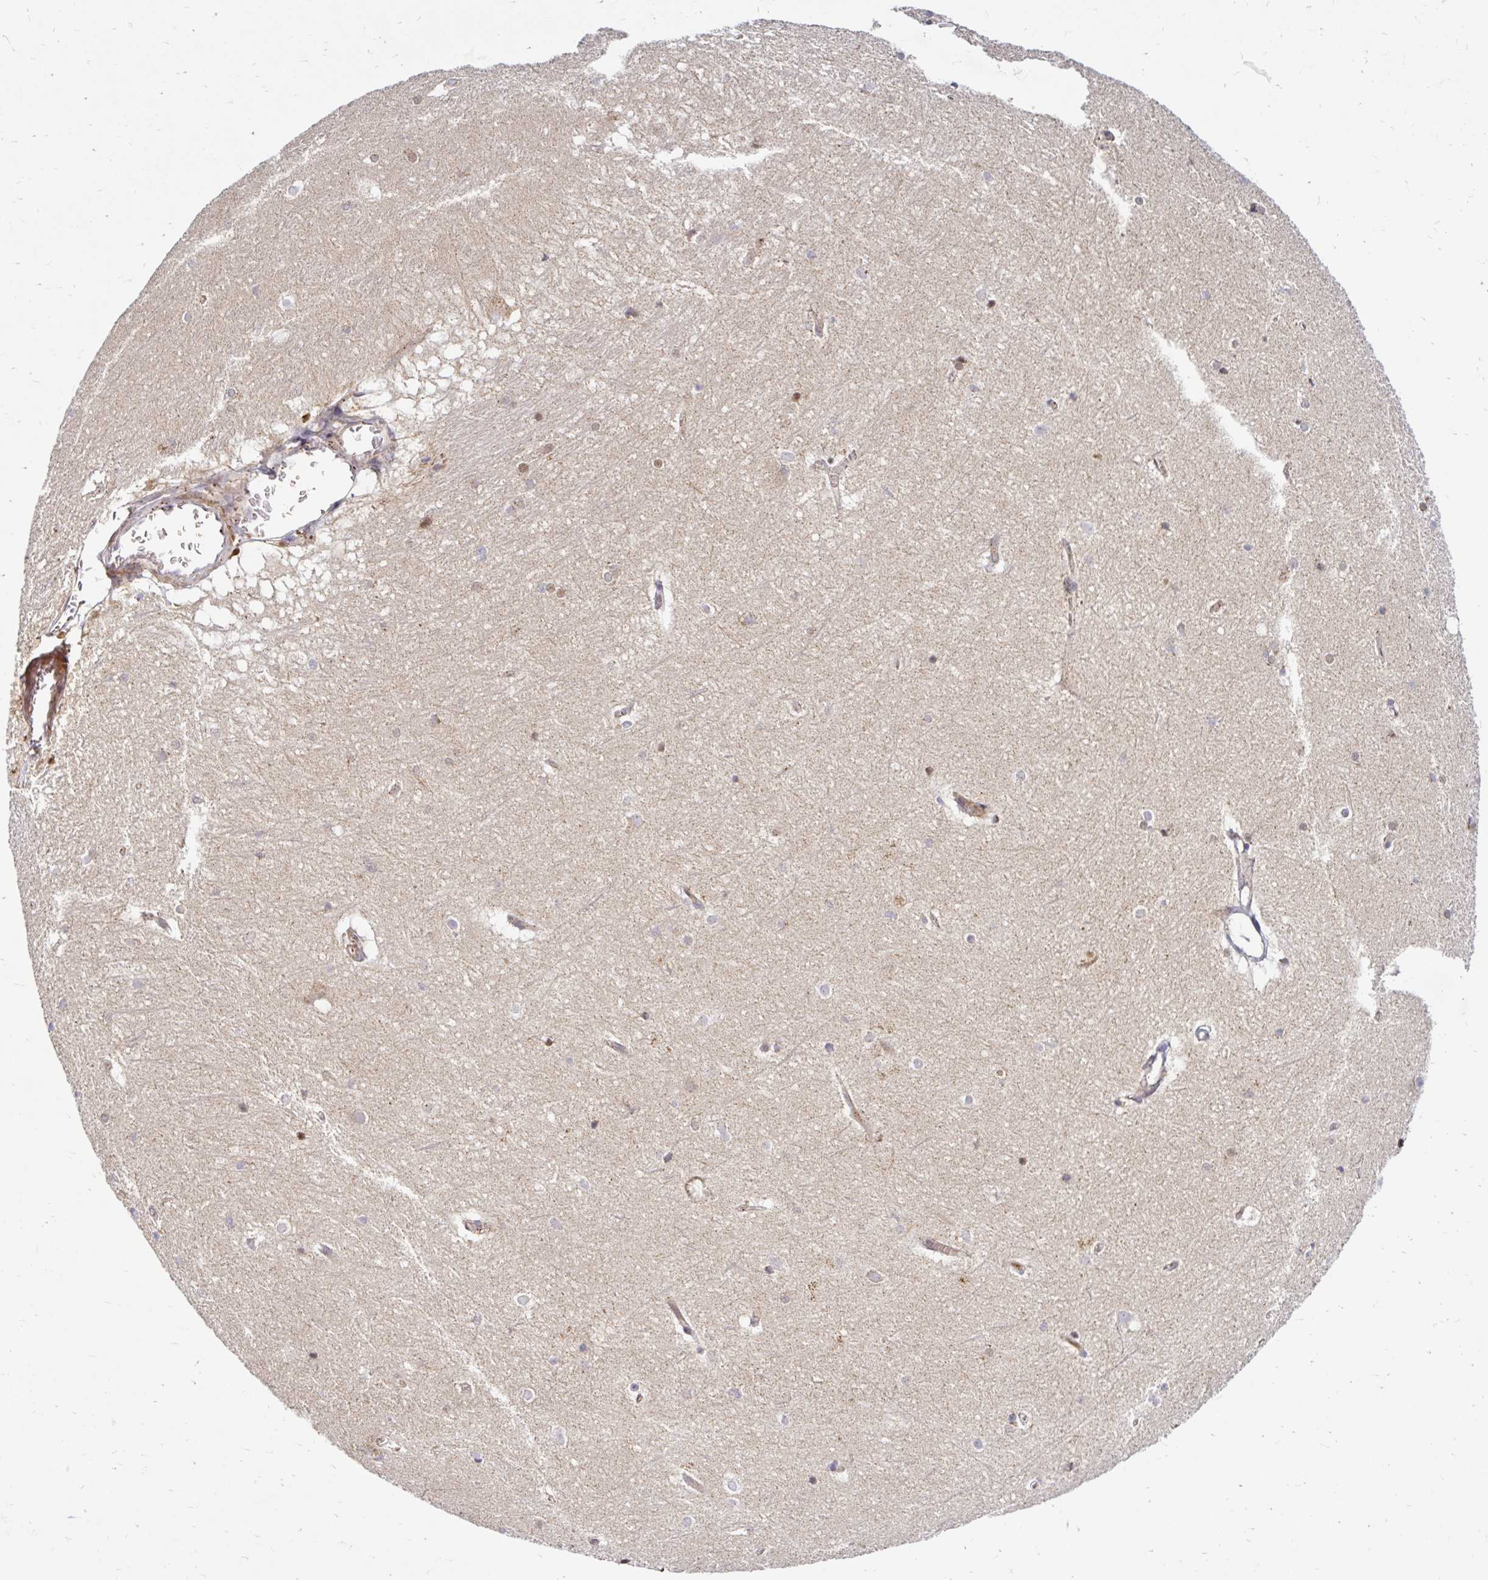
{"staining": {"intensity": "moderate", "quantity": "<25%", "location": "nuclear"}, "tissue": "hippocampus", "cell_type": "Glial cells", "image_type": "normal", "snomed": [{"axis": "morphology", "description": "Normal tissue, NOS"}, {"axis": "topography", "description": "Cerebral cortex"}, {"axis": "topography", "description": "Hippocampus"}], "caption": "Protein analysis of benign hippocampus shows moderate nuclear staining in about <25% of glial cells.", "gene": "ARHGEF37", "patient": {"sex": "female", "age": 19}}